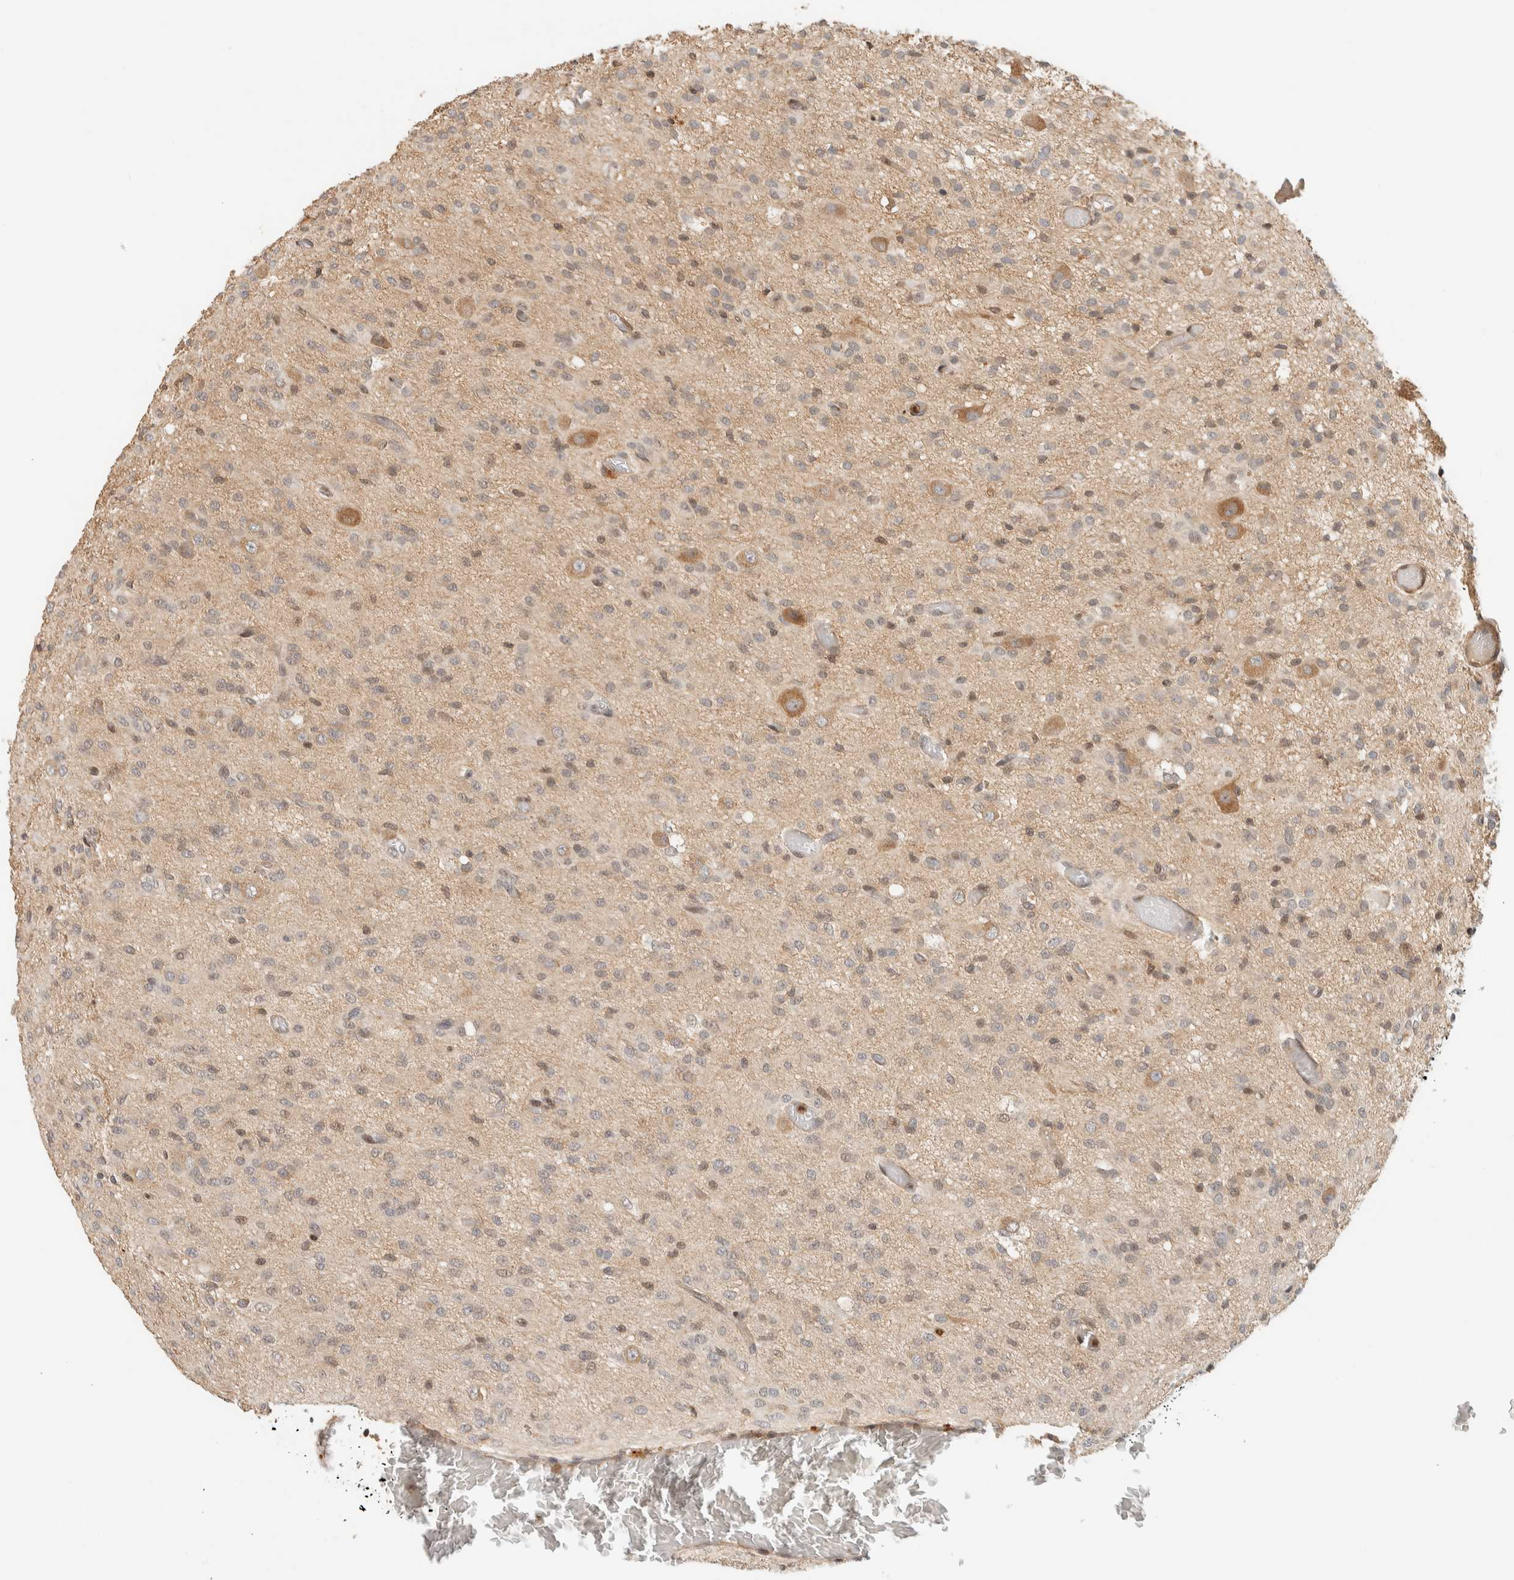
{"staining": {"intensity": "weak", "quantity": "<25%", "location": "cytoplasmic/membranous"}, "tissue": "glioma", "cell_type": "Tumor cells", "image_type": "cancer", "snomed": [{"axis": "morphology", "description": "Glioma, malignant, High grade"}, {"axis": "topography", "description": "Brain"}], "caption": "This is a photomicrograph of IHC staining of glioma, which shows no positivity in tumor cells.", "gene": "ARFGEF1", "patient": {"sex": "female", "age": 59}}